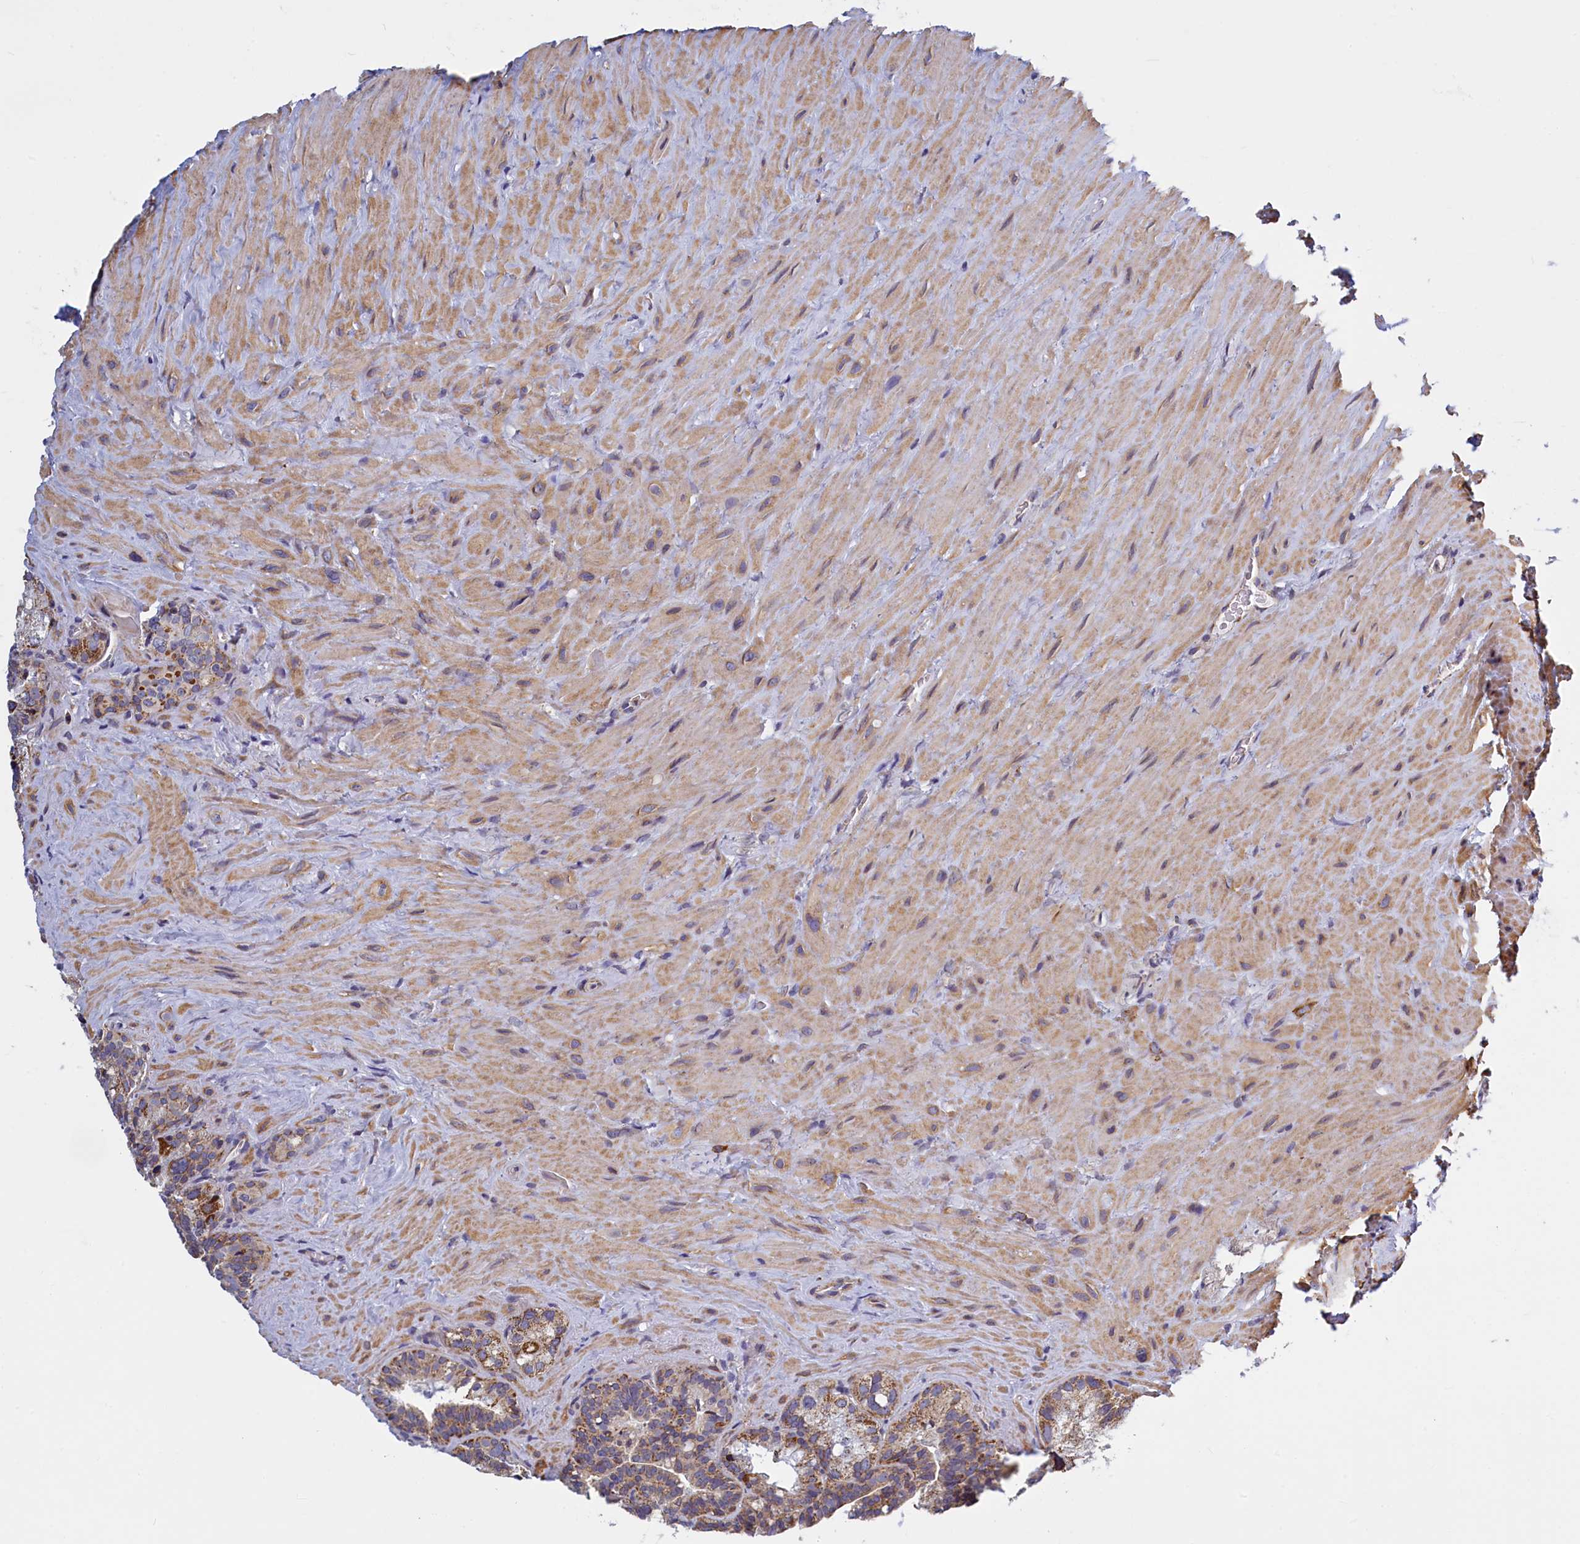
{"staining": {"intensity": "moderate", "quantity": ">75%", "location": "cytoplasmic/membranous"}, "tissue": "seminal vesicle", "cell_type": "Glandular cells", "image_type": "normal", "snomed": [{"axis": "morphology", "description": "Normal tissue, NOS"}, {"axis": "topography", "description": "Seminal veicle"}], "caption": "IHC (DAB (3,3'-diaminobenzidine)) staining of benign human seminal vesicle shows moderate cytoplasmic/membranous protein expression in about >75% of glandular cells. (brown staining indicates protein expression, while blue staining denotes nuclei).", "gene": "IFT122", "patient": {"sex": "male", "age": 68}}